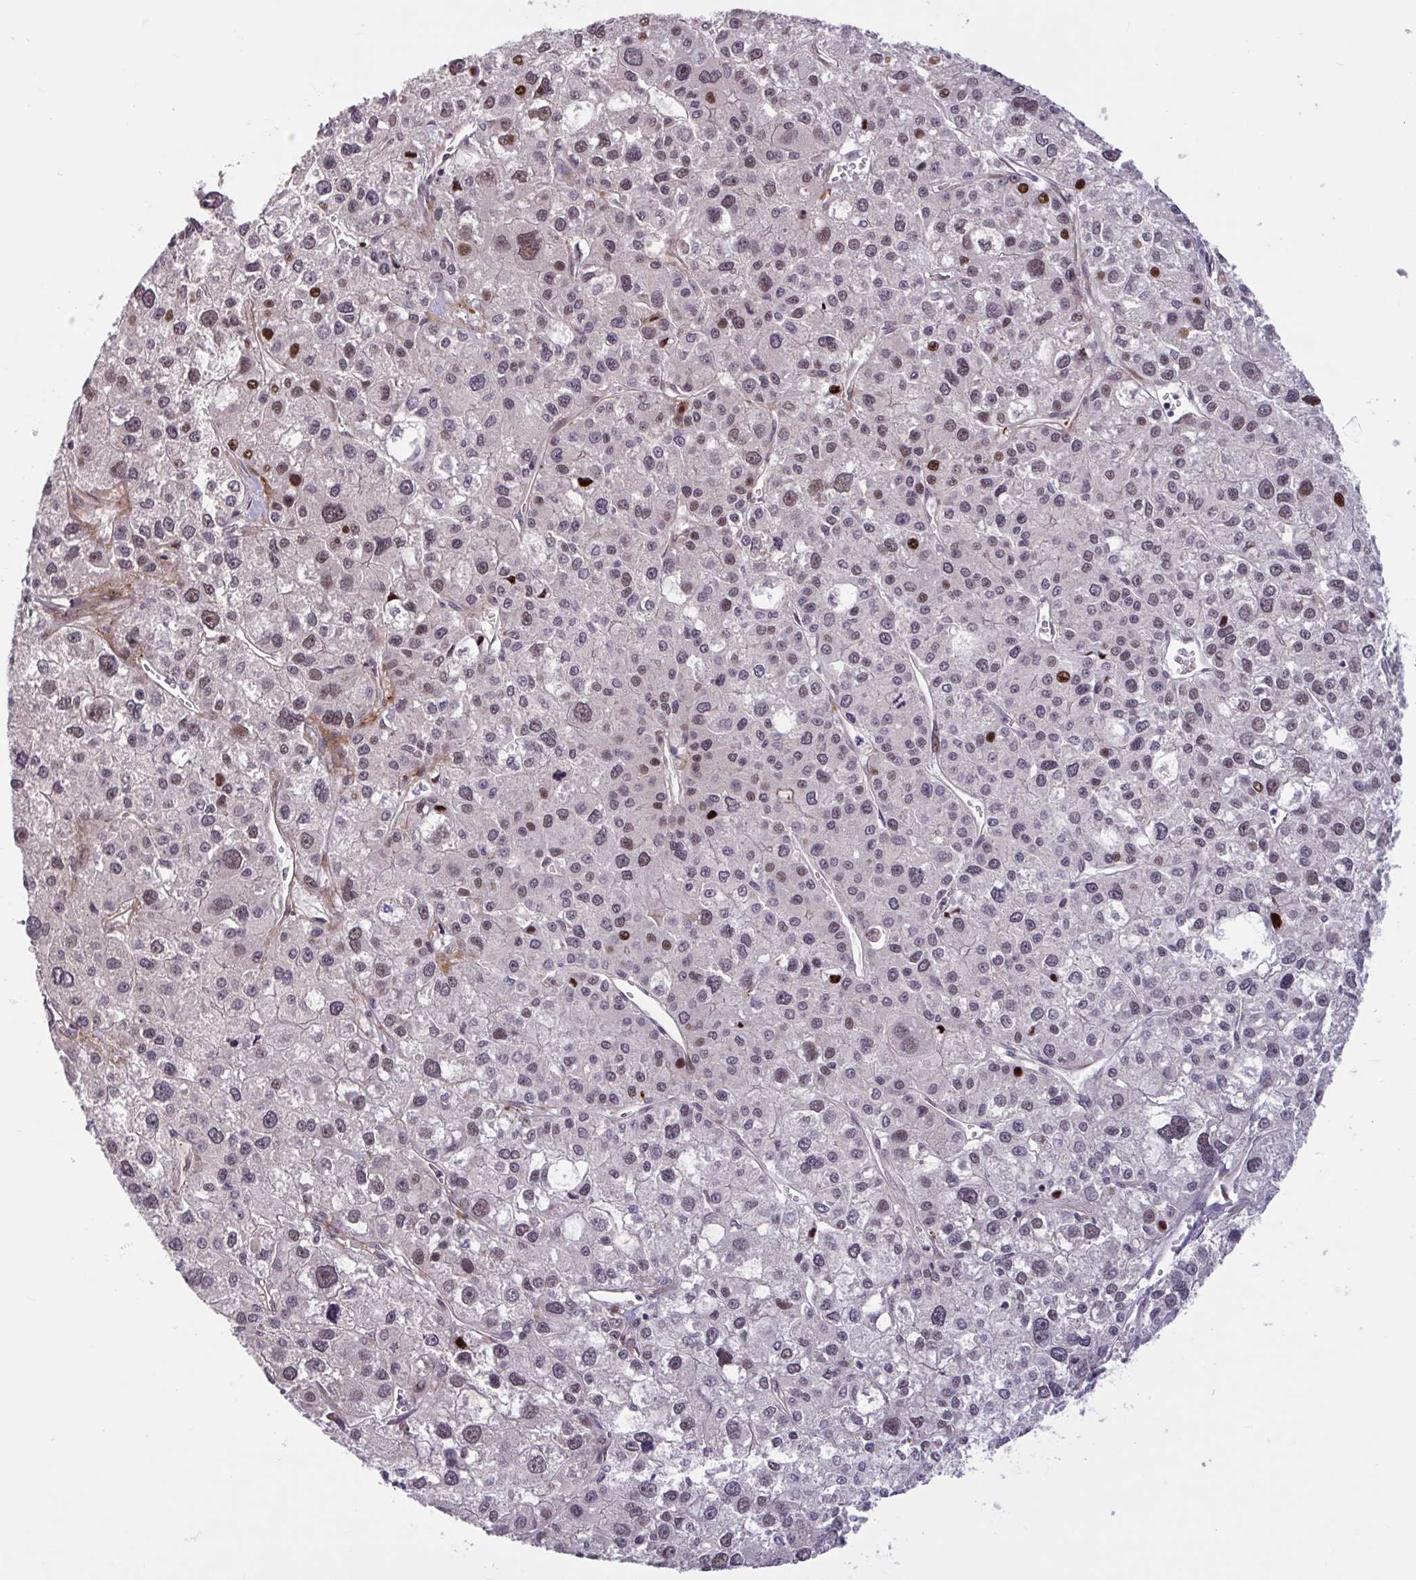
{"staining": {"intensity": "moderate", "quantity": ">75%", "location": "nuclear"}, "tissue": "liver cancer", "cell_type": "Tumor cells", "image_type": "cancer", "snomed": [{"axis": "morphology", "description": "Carcinoma, Hepatocellular, NOS"}, {"axis": "topography", "description": "Liver"}], "caption": "This is an image of IHC staining of hepatocellular carcinoma (liver), which shows moderate positivity in the nuclear of tumor cells.", "gene": "ZNF414", "patient": {"sex": "male", "age": 73}}